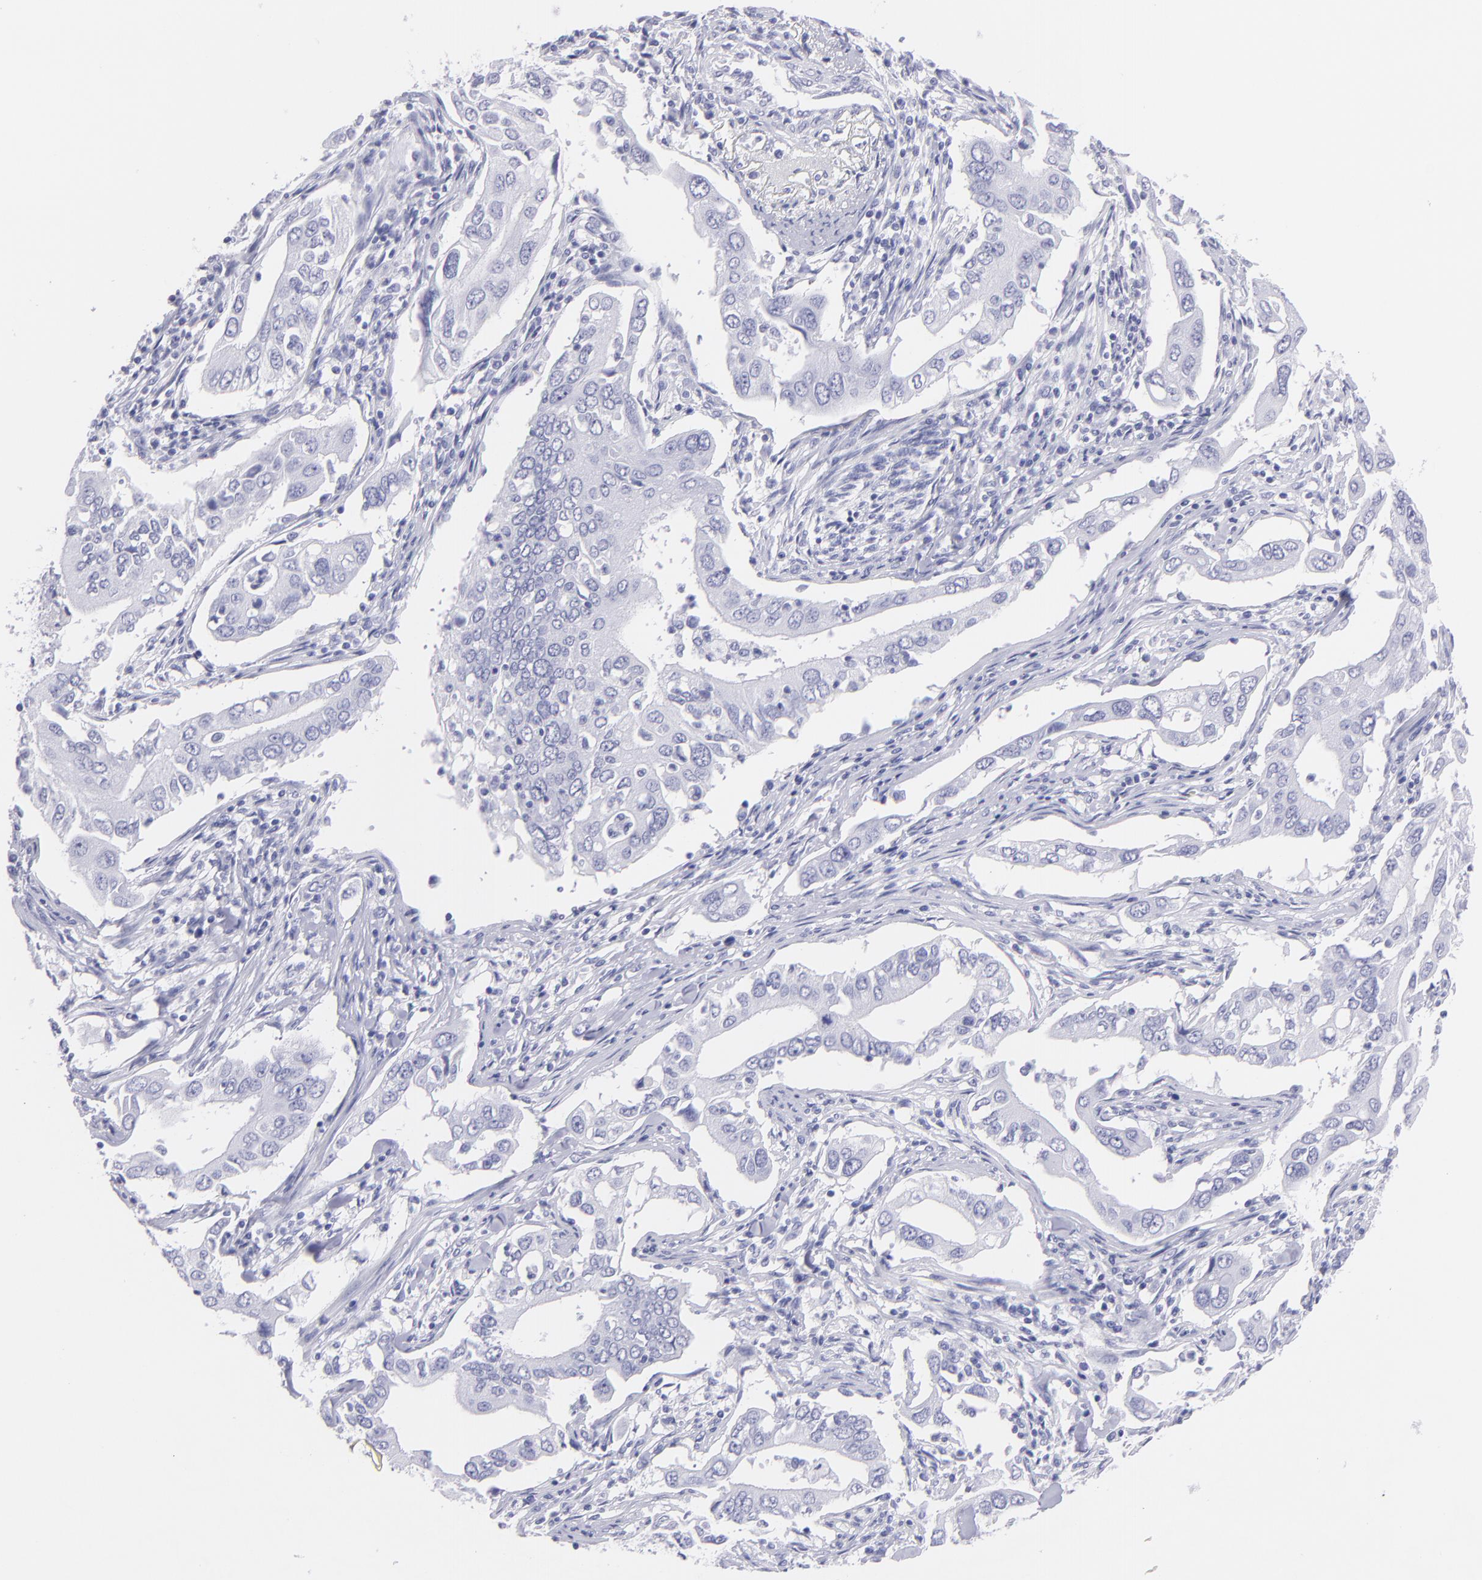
{"staining": {"intensity": "negative", "quantity": "none", "location": "none"}, "tissue": "lung cancer", "cell_type": "Tumor cells", "image_type": "cancer", "snomed": [{"axis": "morphology", "description": "Adenocarcinoma, NOS"}, {"axis": "topography", "description": "Lung"}], "caption": "This image is of lung cancer (adenocarcinoma) stained with immunohistochemistry (IHC) to label a protein in brown with the nuclei are counter-stained blue. There is no staining in tumor cells.", "gene": "CNP", "patient": {"sex": "male", "age": 48}}